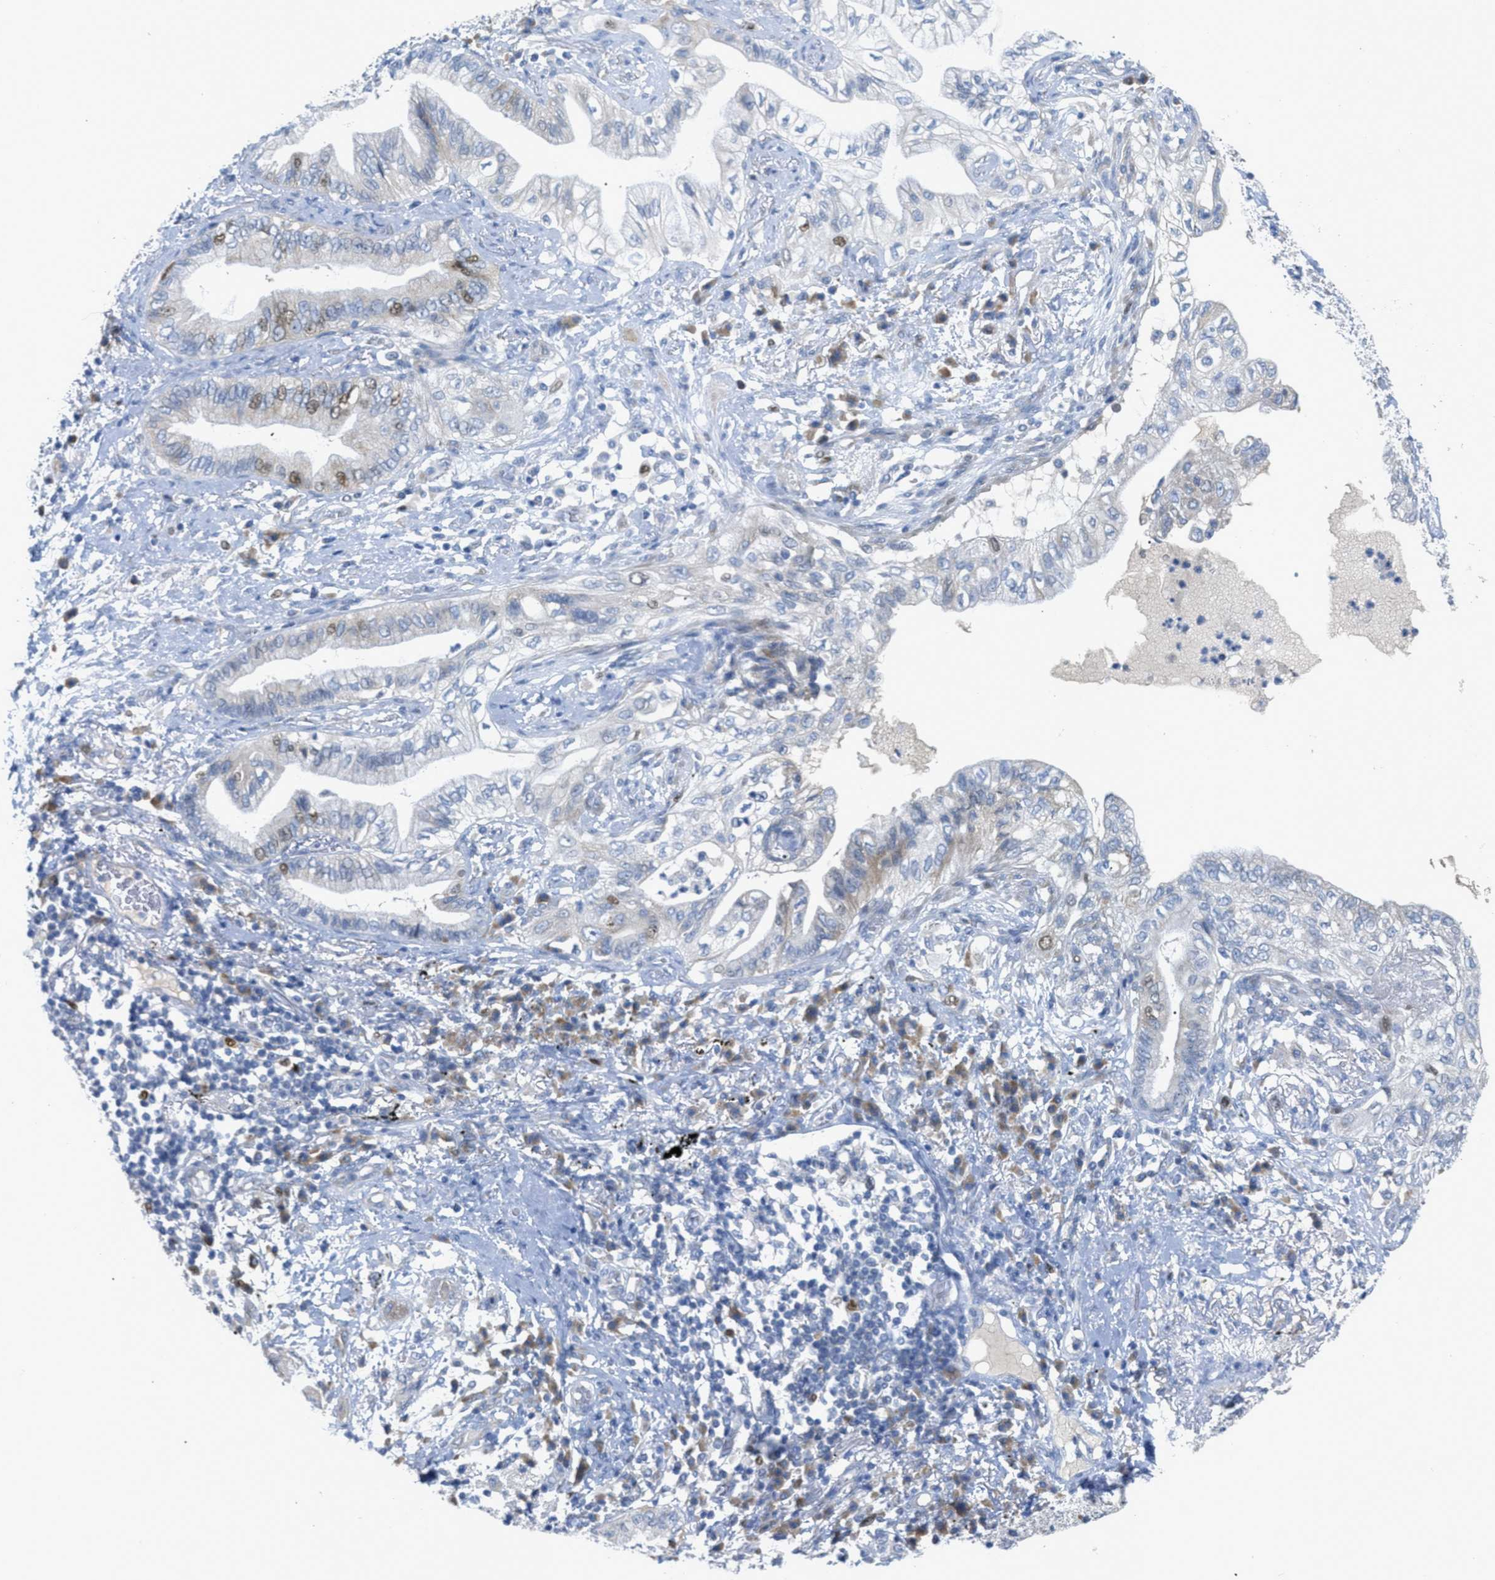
{"staining": {"intensity": "moderate", "quantity": "<25%", "location": "cytoplasmic/membranous,nuclear"}, "tissue": "lung cancer", "cell_type": "Tumor cells", "image_type": "cancer", "snomed": [{"axis": "morphology", "description": "Normal tissue, NOS"}, {"axis": "morphology", "description": "Adenocarcinoma, NOS"}, {"axis": "topography", "description": "Bronchus"}, {"axis": "topography", "description": "Lung"}], "caption": "Human lung cancer (adenocarcinoma) stained with a protein marker shows moderate staining in tumor cells.", "gene": "ORC6", "patient": {"sex": "female", "age": 70}}